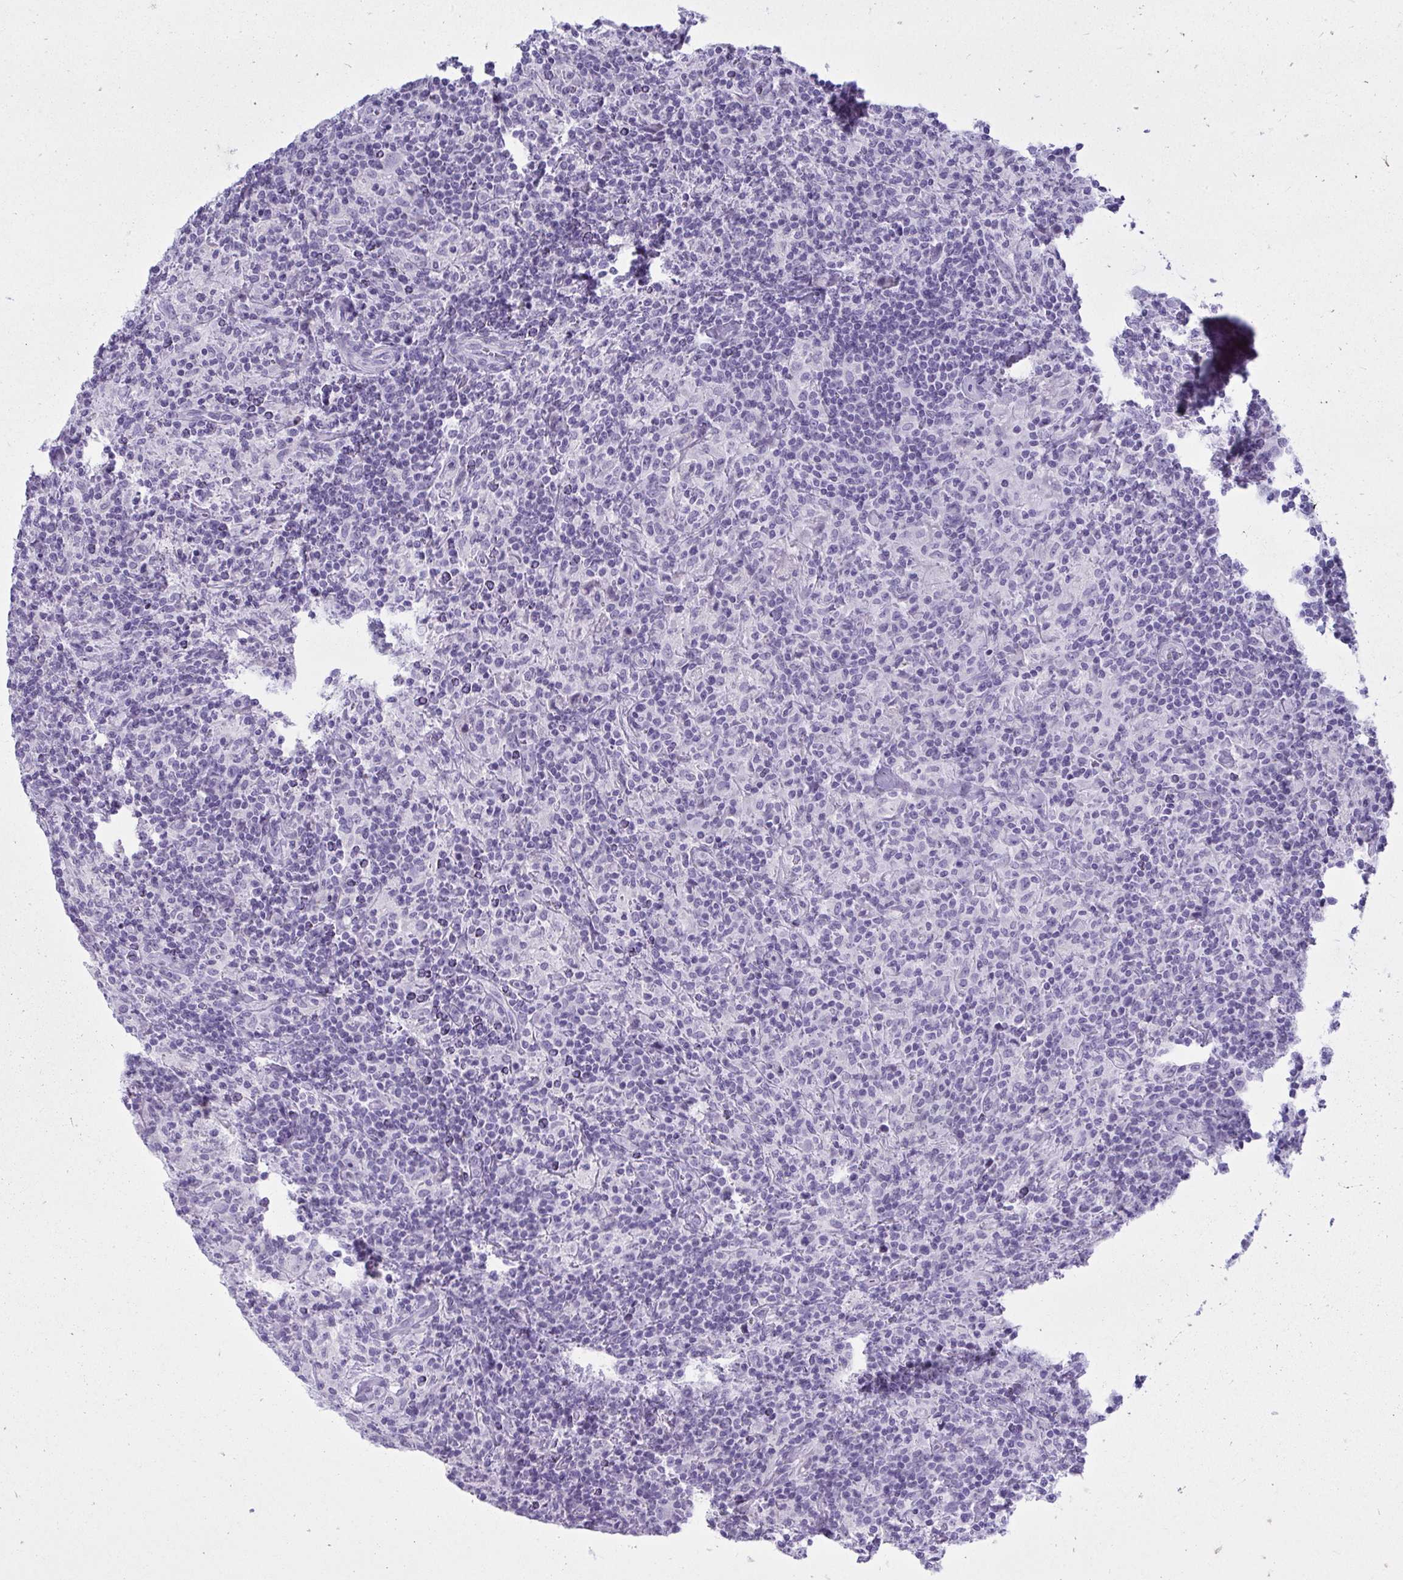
{"staining": {"intensity": "negative", "quantity": "none", "location": "none"}, "tissue": "lymphoma", "cell_type": "Tumor cells", "image_type": "cancer", "snomed": [{"axis": "morphology", "description": "Hodgkin's disease, NOS"}, {"axis": "topography", "description": "Lymph node"}], "caption": "This is a micrograph of immunohistochemistry (IHC) staining of Hodgkin's disease, which shows no staining in tumor cells.", "gene": "QDPR", "patient": {"sex": "male", "age": 70}}